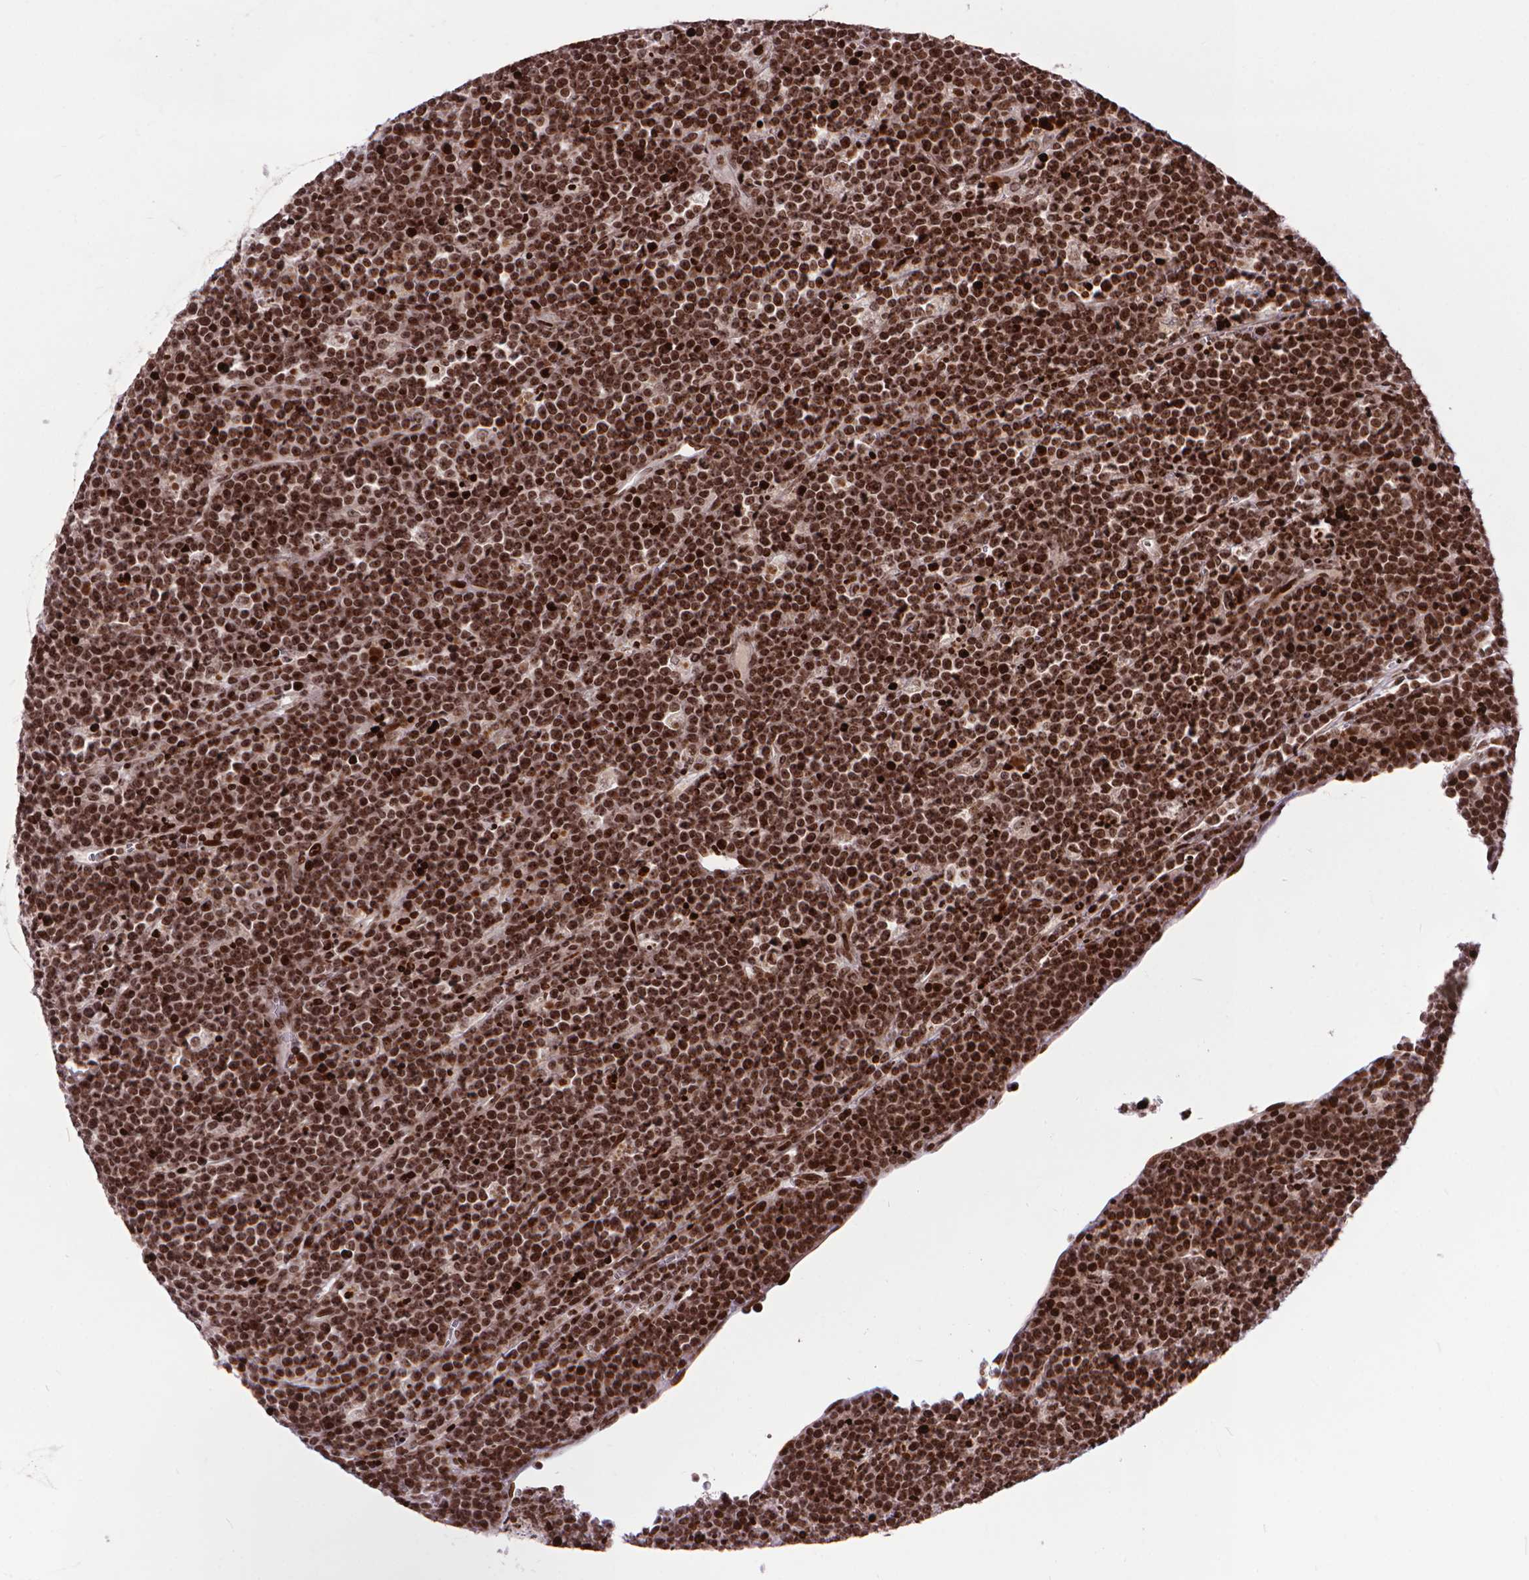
{"staining": {"intensity": "strong", "quantity": ">75%", "location": "nuclear"}, "tissue": "lymphoma", "cell_type": "Tumor cells", "image_type": "cancer", "snomed": [{"axis": "morphology", "description": "Malignant lymphoma, non-Hodgkin's type, High grade"}, {"axis": "topography", "description": "Ovary"}], "caption": "An image of lymphoma stained for a protein shows strong nuclear brown staining in tumor cells. Immunohistochemistry (ihc) stains the protein of interest in brown and the nuclei are stained blue.", "gene": "AMER1", "patient": {"sex": "female", "age": 56}}